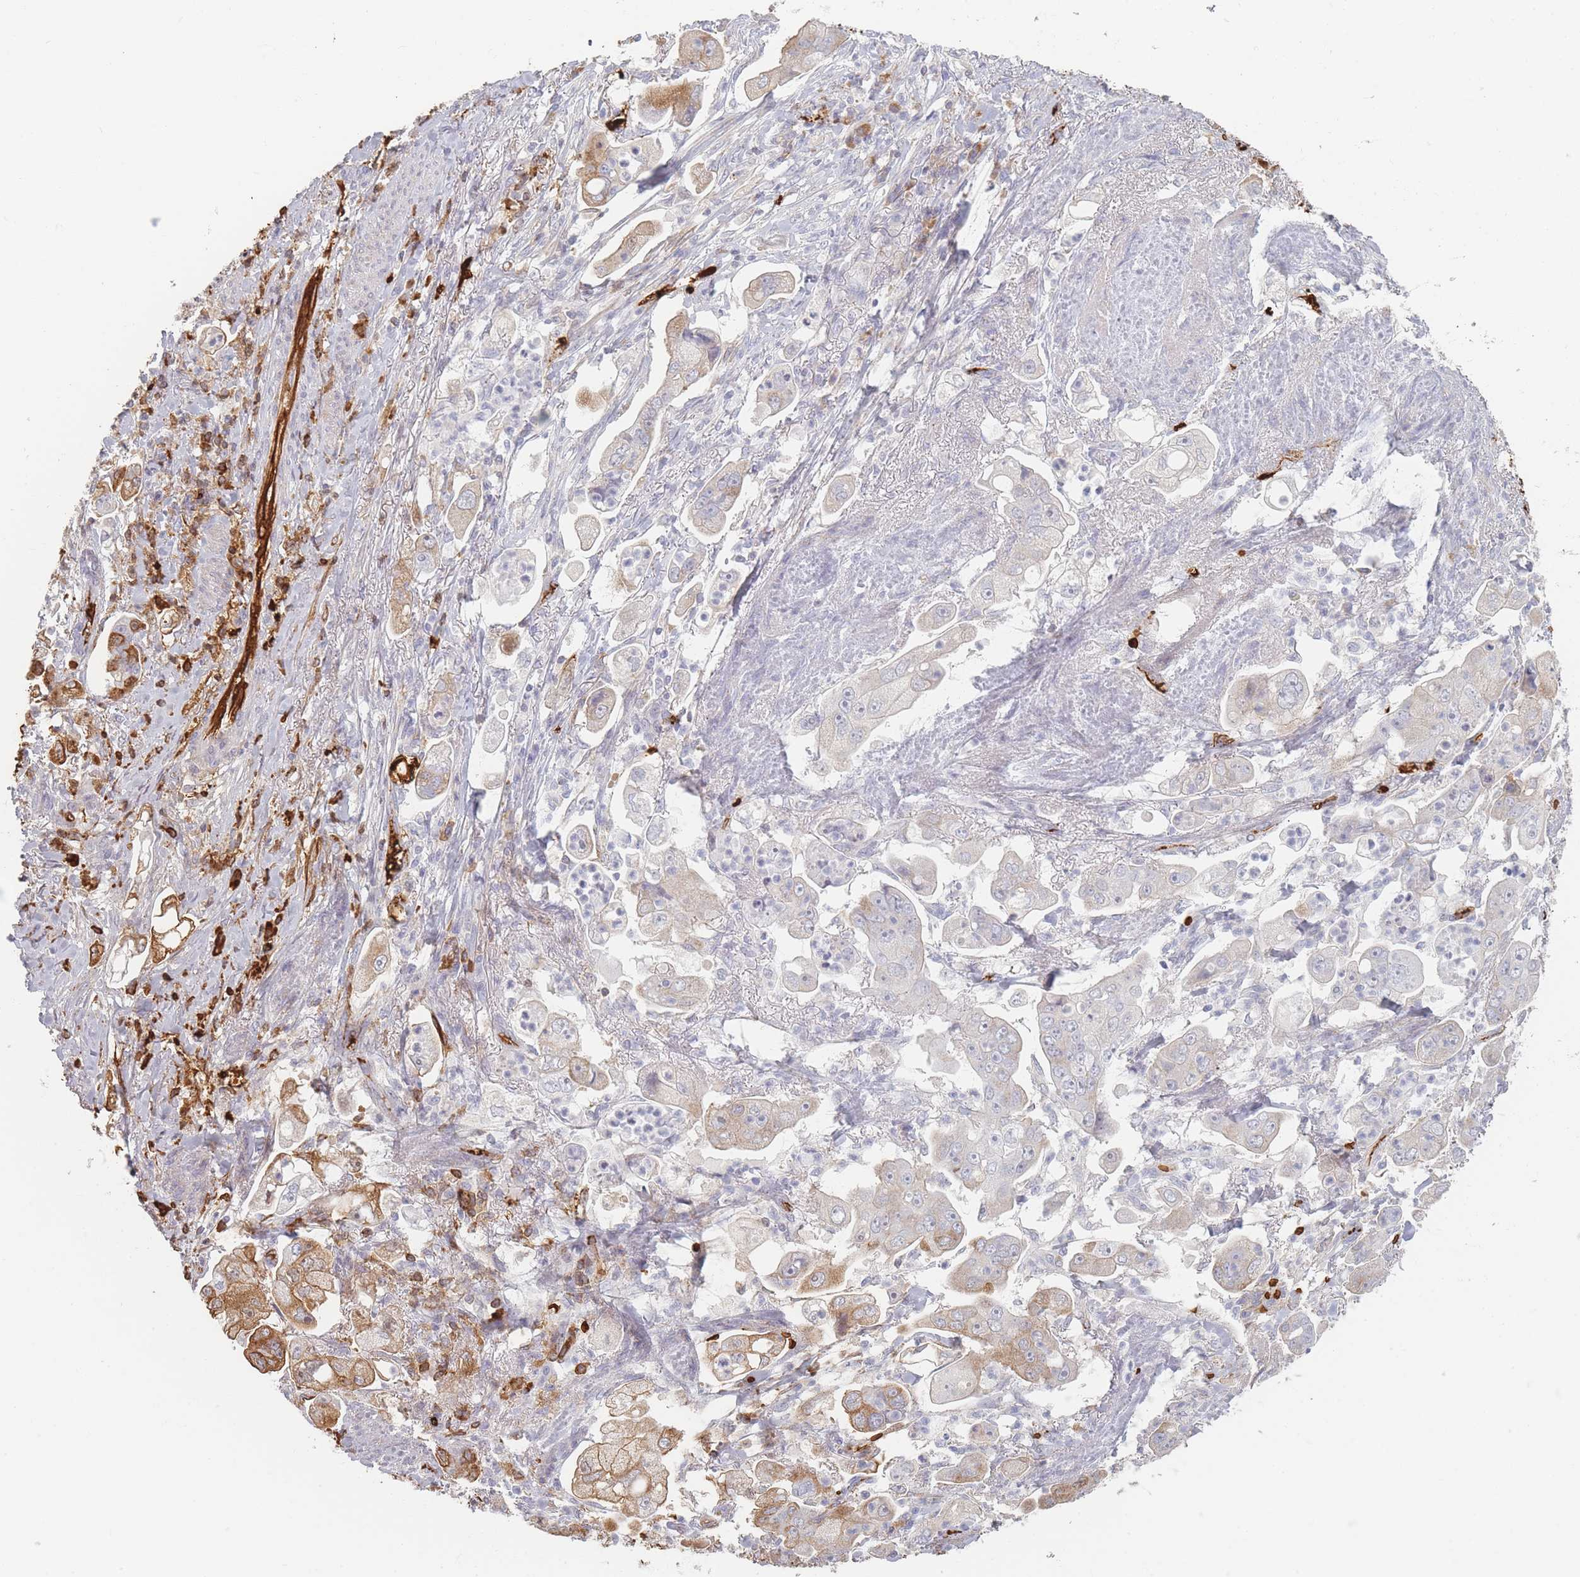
{"staining": {"intensity": "moderate", "quantity": "<25%", "location": "cytoplasmic/membranous"}, "tissue": "stomach cancer", "cell_type": "Tumor cells", "image_type": "cancer", "snomed": [{"axis": "morphology", "description": "Adenocarcinoma, NOS"}, {"axis": "topography", "description": "Stomach"}], "caption": "Protein staining of stomach adenocarcinoma tissue shows moderate cytoplasmic/membranous staining in about <25% of tumor cells.", "gene": "SLC2A6", "patient": {"sex": "male", "age": 62}}